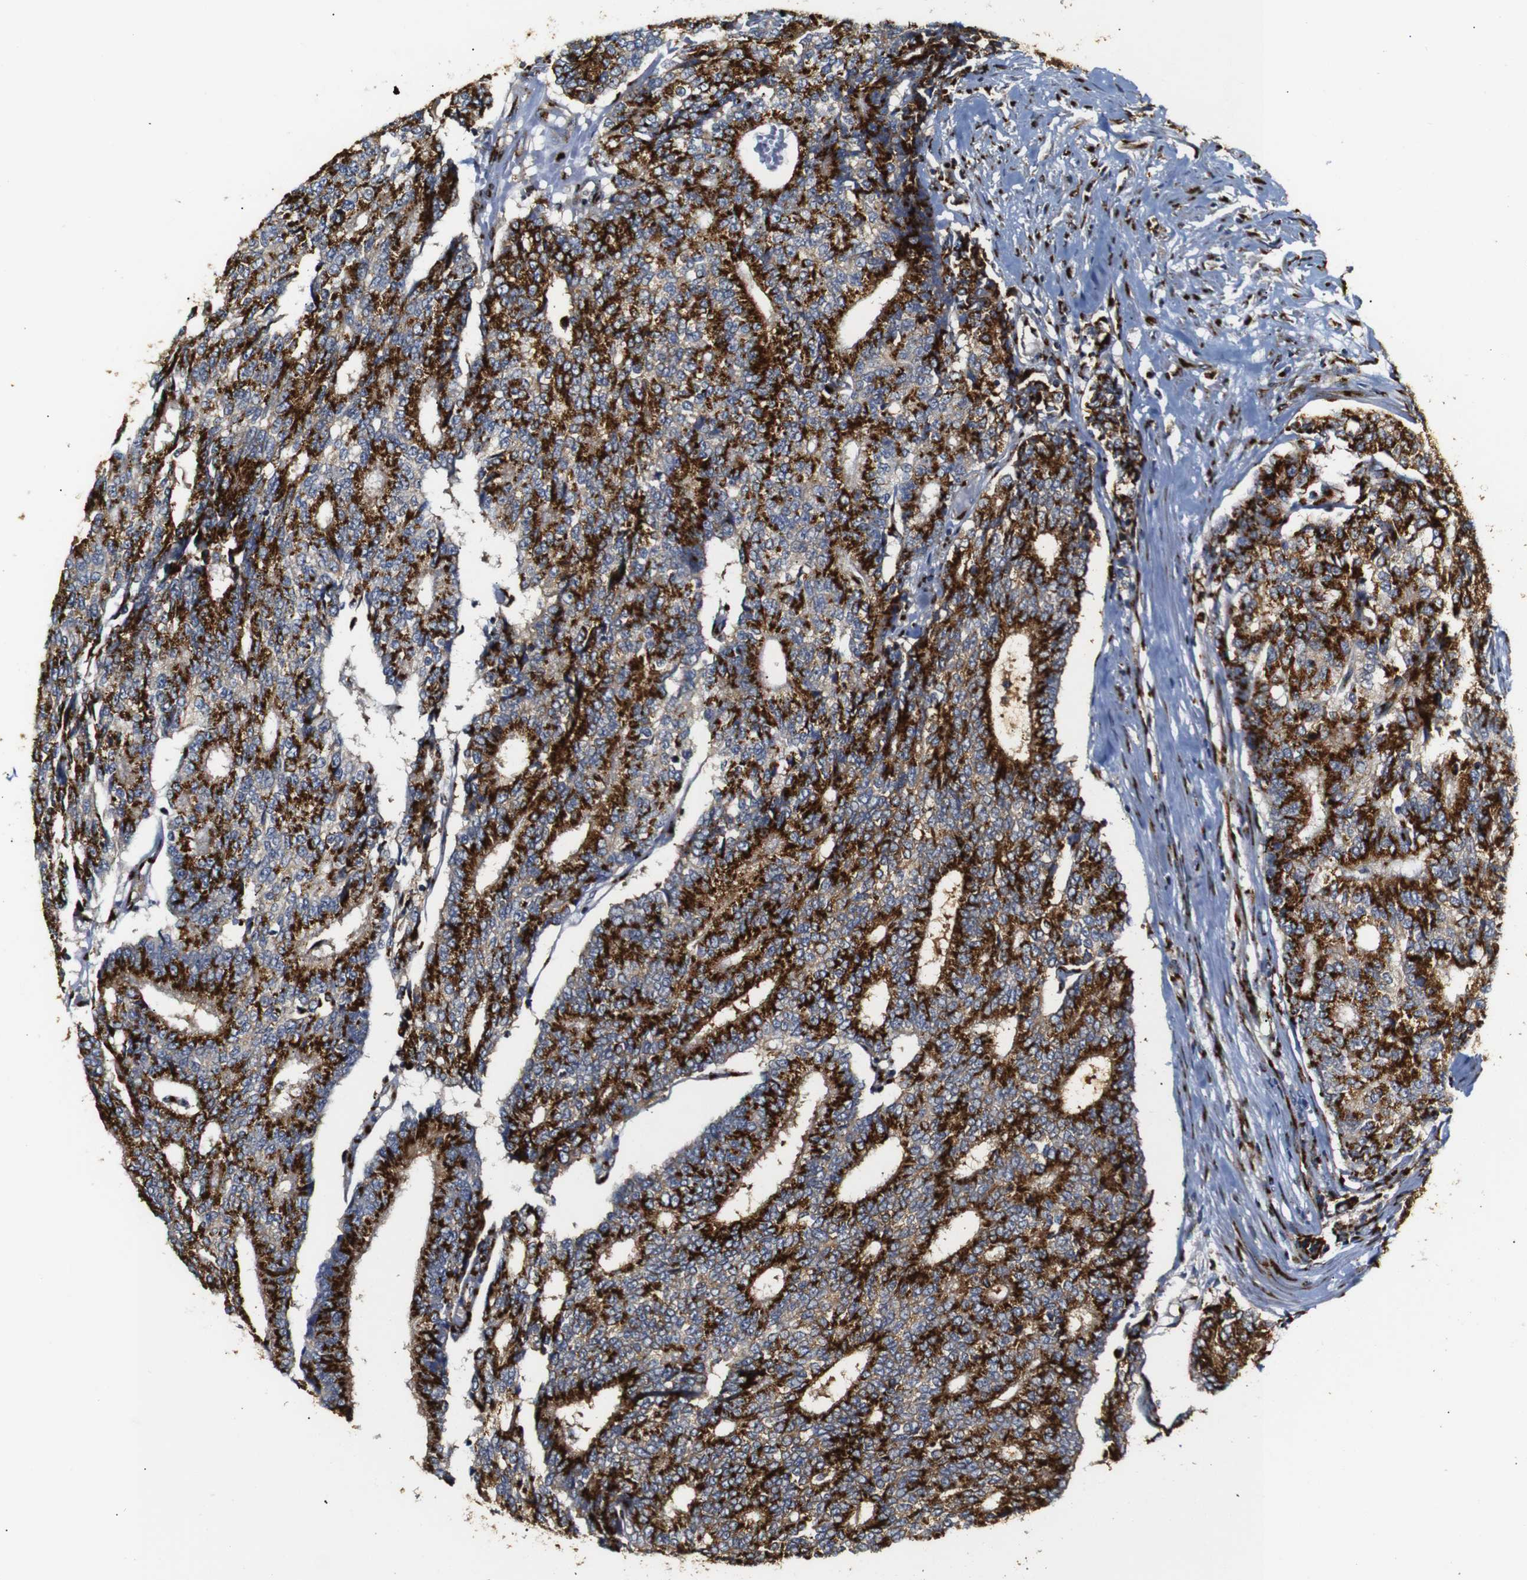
{"staining": {"intensity": "strong", "quantity": ">75%", "location": "cytoplasmic/membranous"}, "tissue": "prostate cancer", "cell_type": "Tumor cells", "image_type": "cancer", "snomed": [{"axis": "morphology", "description": "Normal tissue, NOS"}, {"axis": "morphology", "description": "Adenocarcinoma, High grade"}, {"axis": "topography", "description": "Prostate"}, {"axis": "topography", "description": "Seminal veicle"}], "caption": "Immunohistochemical staining of human prostate adenocarcinoma (high-grade) exhibits strong cytoplasmic/membranous protein positivity in approximately >75% of tumor cells.", "gene": "TGOLN2", "patient": {"sex": "male", "age": 55}}